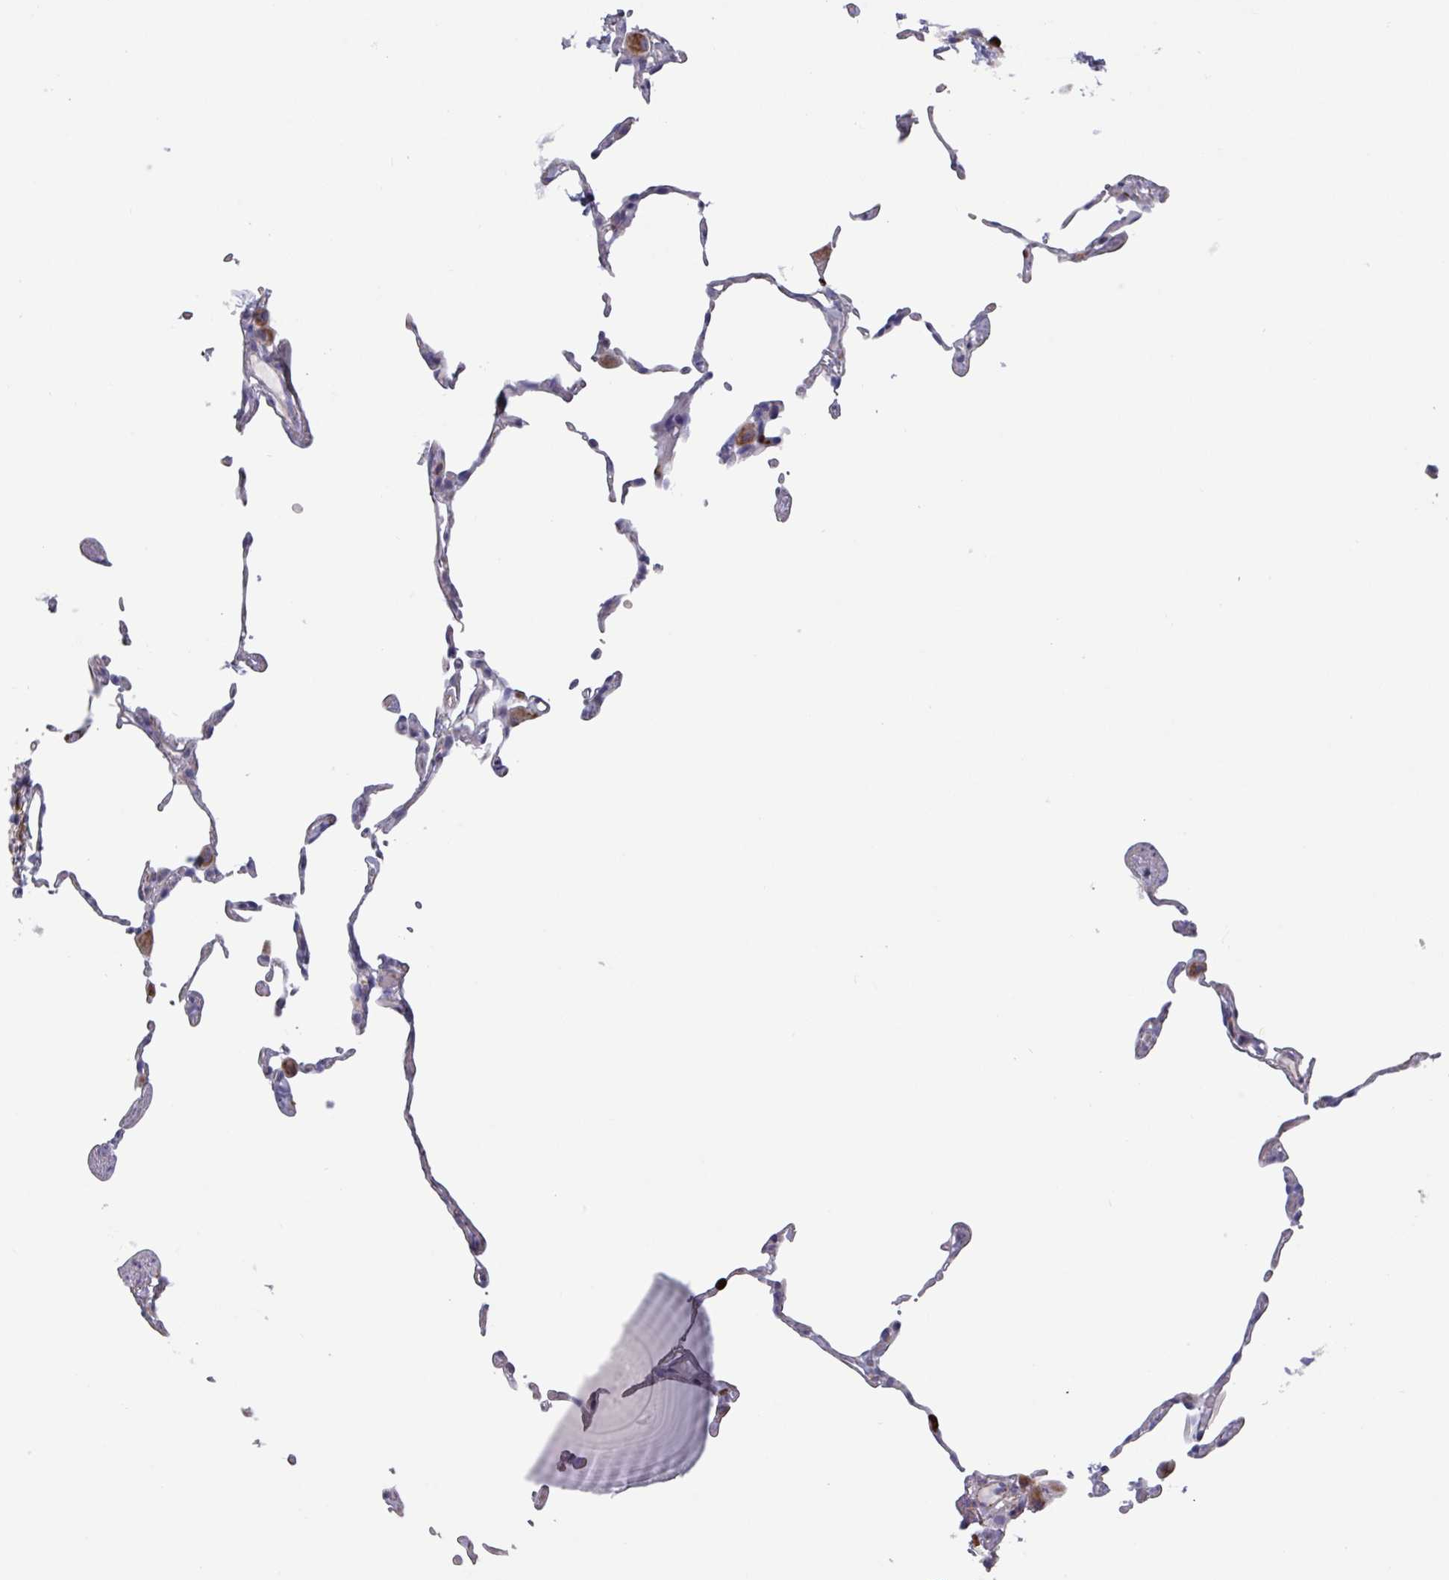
{"staining": {"intensity": "moderate", "quantity": "<25%", "location": "cytoplasmic/membranous"}, "tissue": "lung", "cell_type": "Alveolar cells", "image_type": "normal", "snomed": [{"axis": "morphology", "description": "Normal tissue, NOS"}, {"axis": "topography", "description": "Lung"}], "caption": "Alveolar cells reveal low levels of moderate cytoplasmic/membranous positivity in about <25% of cells in unremarkable lung. The staining is performed using DAB brown chromogen to label protein expression. The nuclei are counter-stained blue using hematoxylin.", "gene": "UQCC2", "patient": {"sex": "female", "age": 57}}